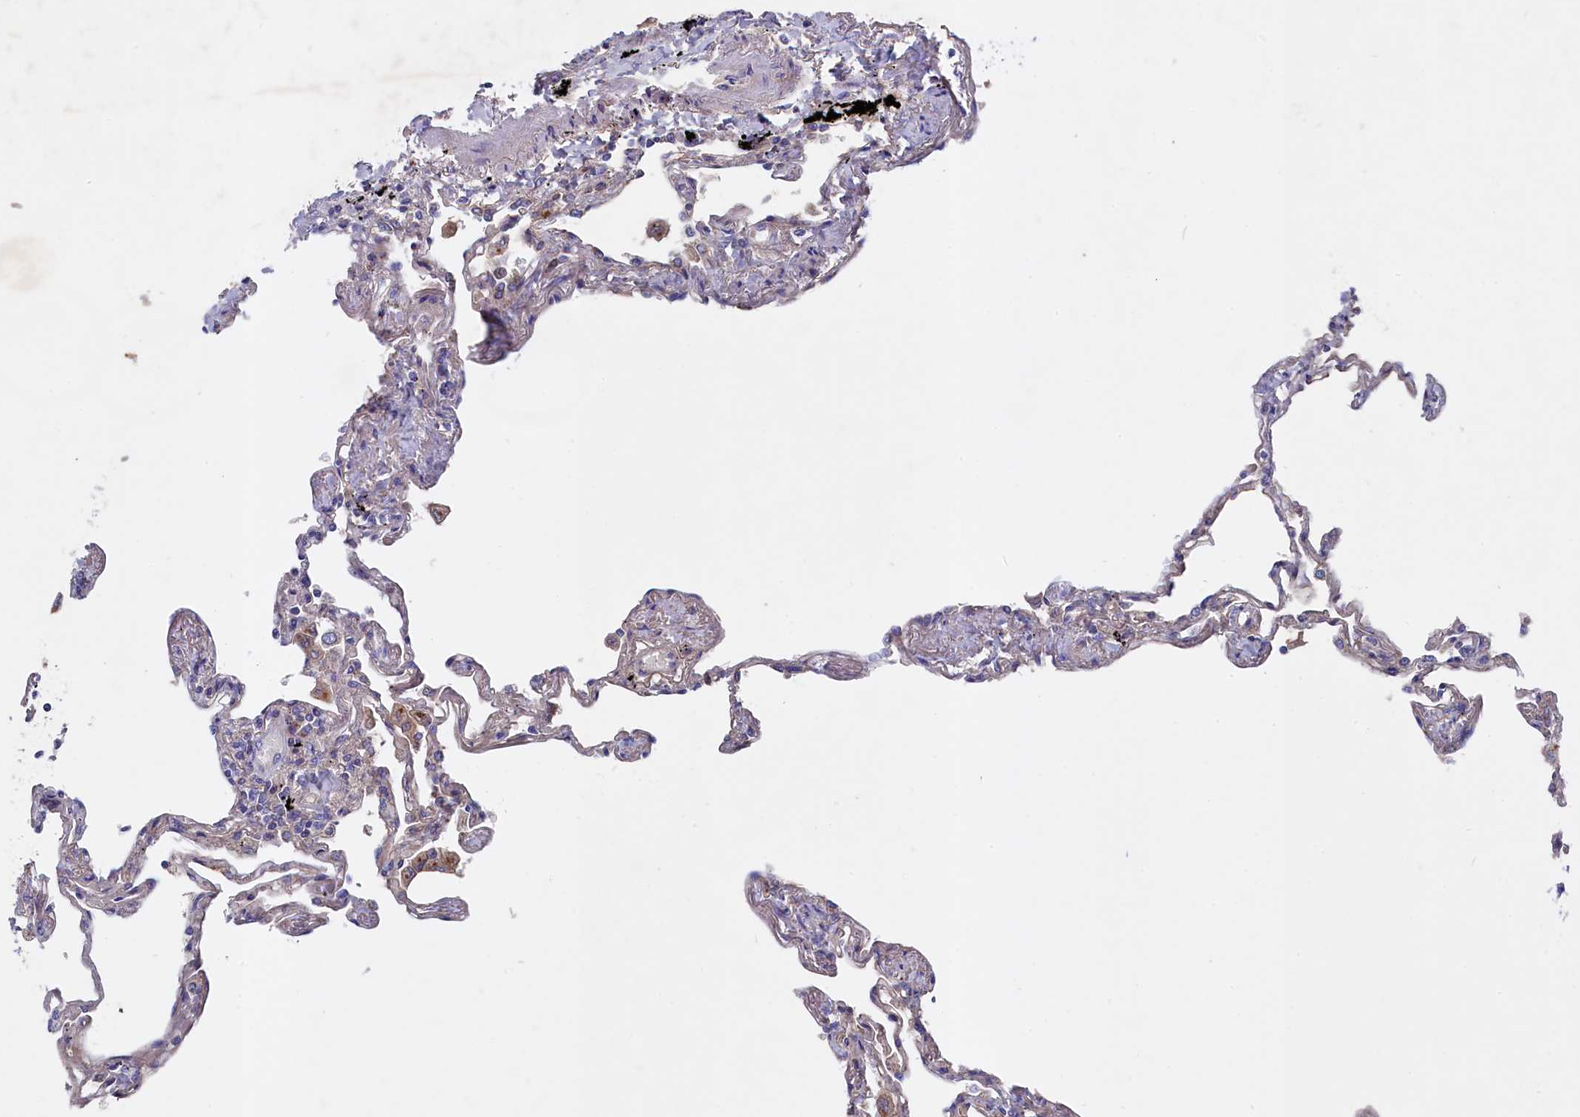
{"staining": {"intensity": "negative", "quantity": "none", "location": "none"}, "tissue": "lung", "cell_type": "Alveolar cells", "image_type": "normal", "snomed": [{"axis": "morphology", "description": "Normal tissue, NOS"}, {"axis": "topography", "description": "Lung"}], "caption": "An immunohistochemistry (IHC) photomicrograph of unremarkable lung is shown. There is no staining in alveolar cells of lung.", "gene": "GPR108", "patient": {"sex": "female", "age": 67}}